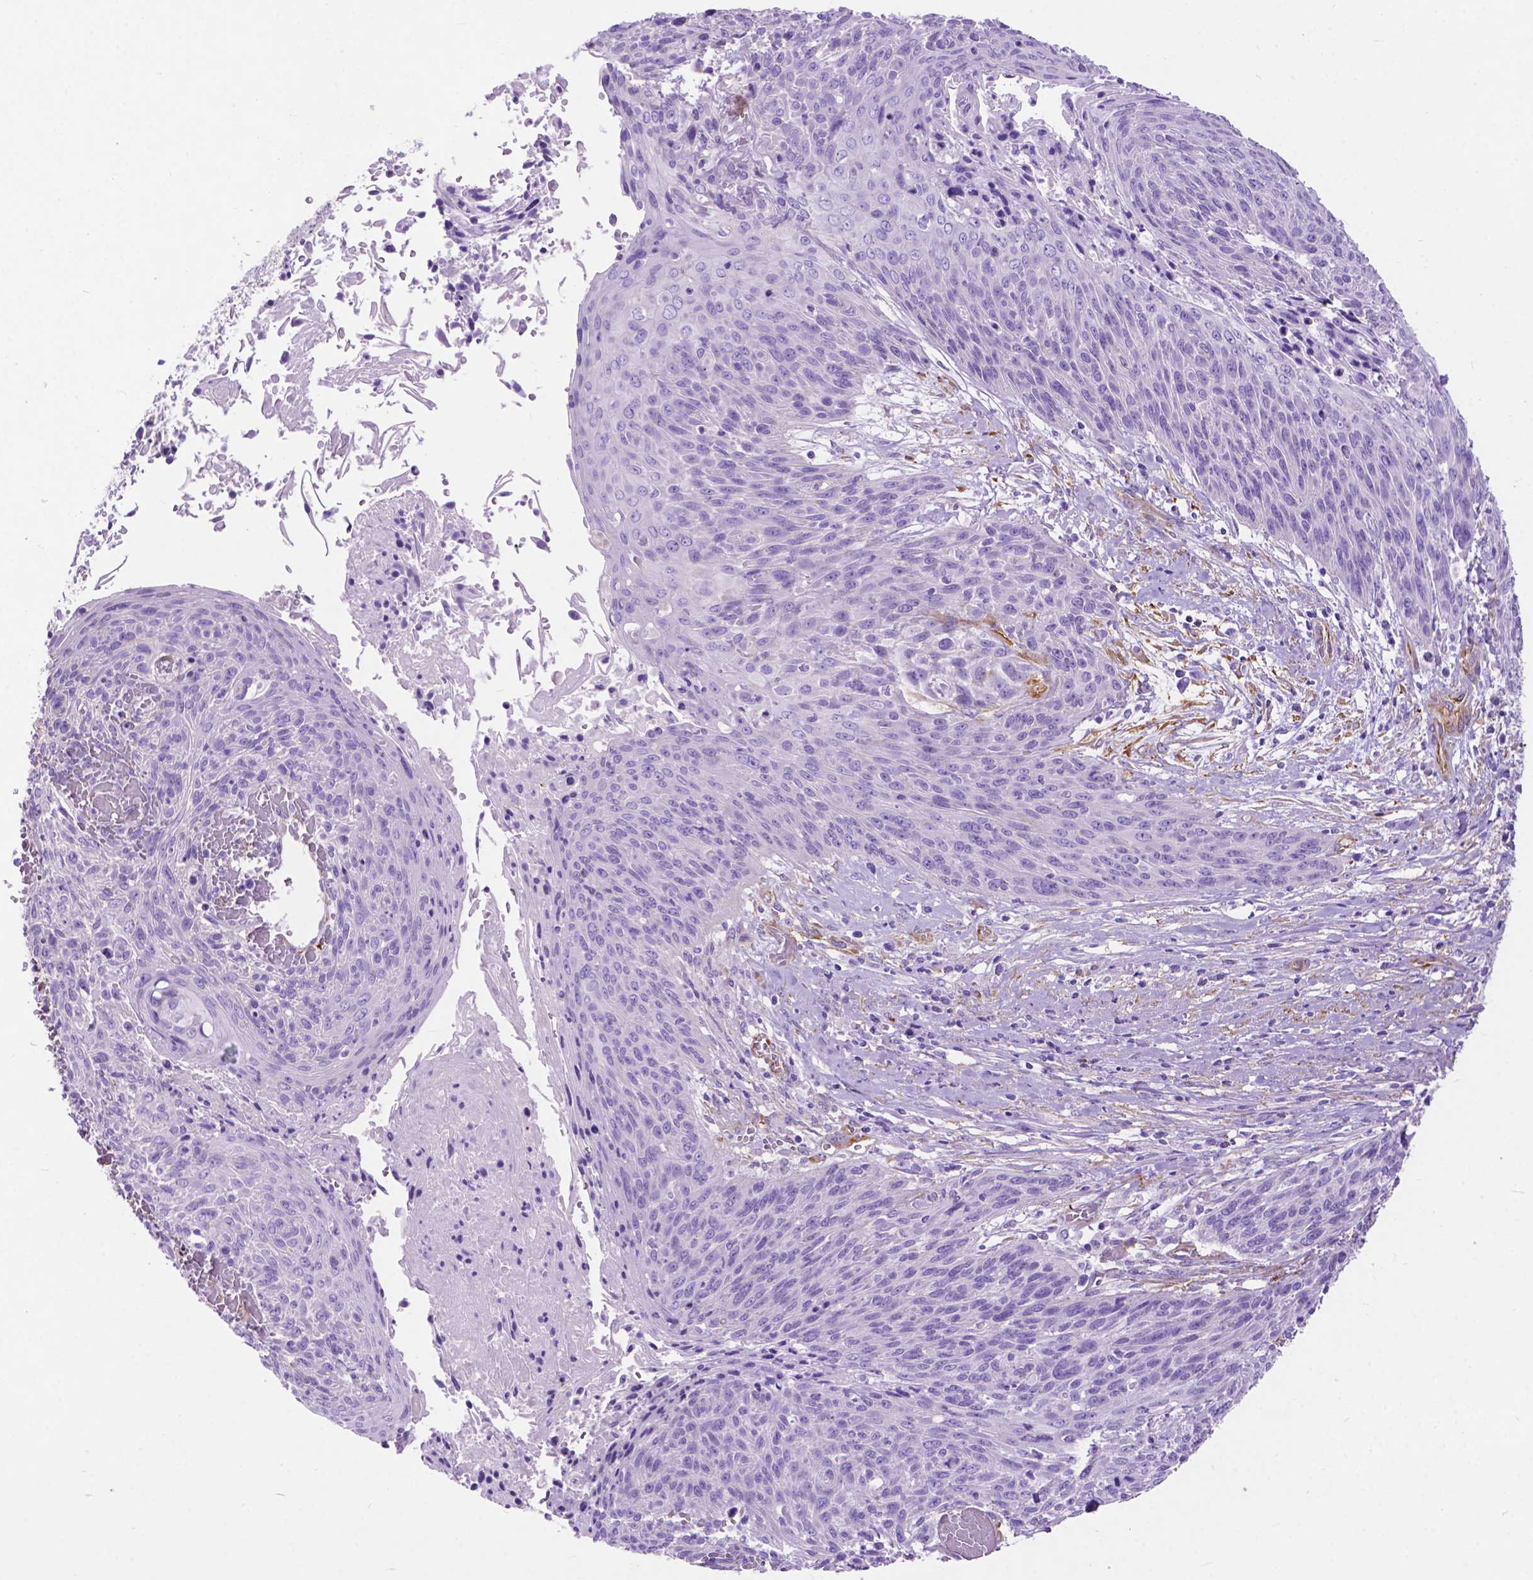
{"staining": {"intensity": "negative", "quantity": "none", "location": "none"}, "tissue": "cervical cancer", "cell_type": "Tumor cells", "image_type": "cancer", "snomed": [{"axis": "morphology", "description": "Squamous cell carcinoma, NOS"}, {"axis": "topography", "description": "Cervix"}], "caption": "Immunohistochemical staining of human cervical cancer (squamous cell carcinoma) displays no significant expression in tumor cells.", "gene": "PCDHA12", "patient": {"sex": "female", "age": 45}}